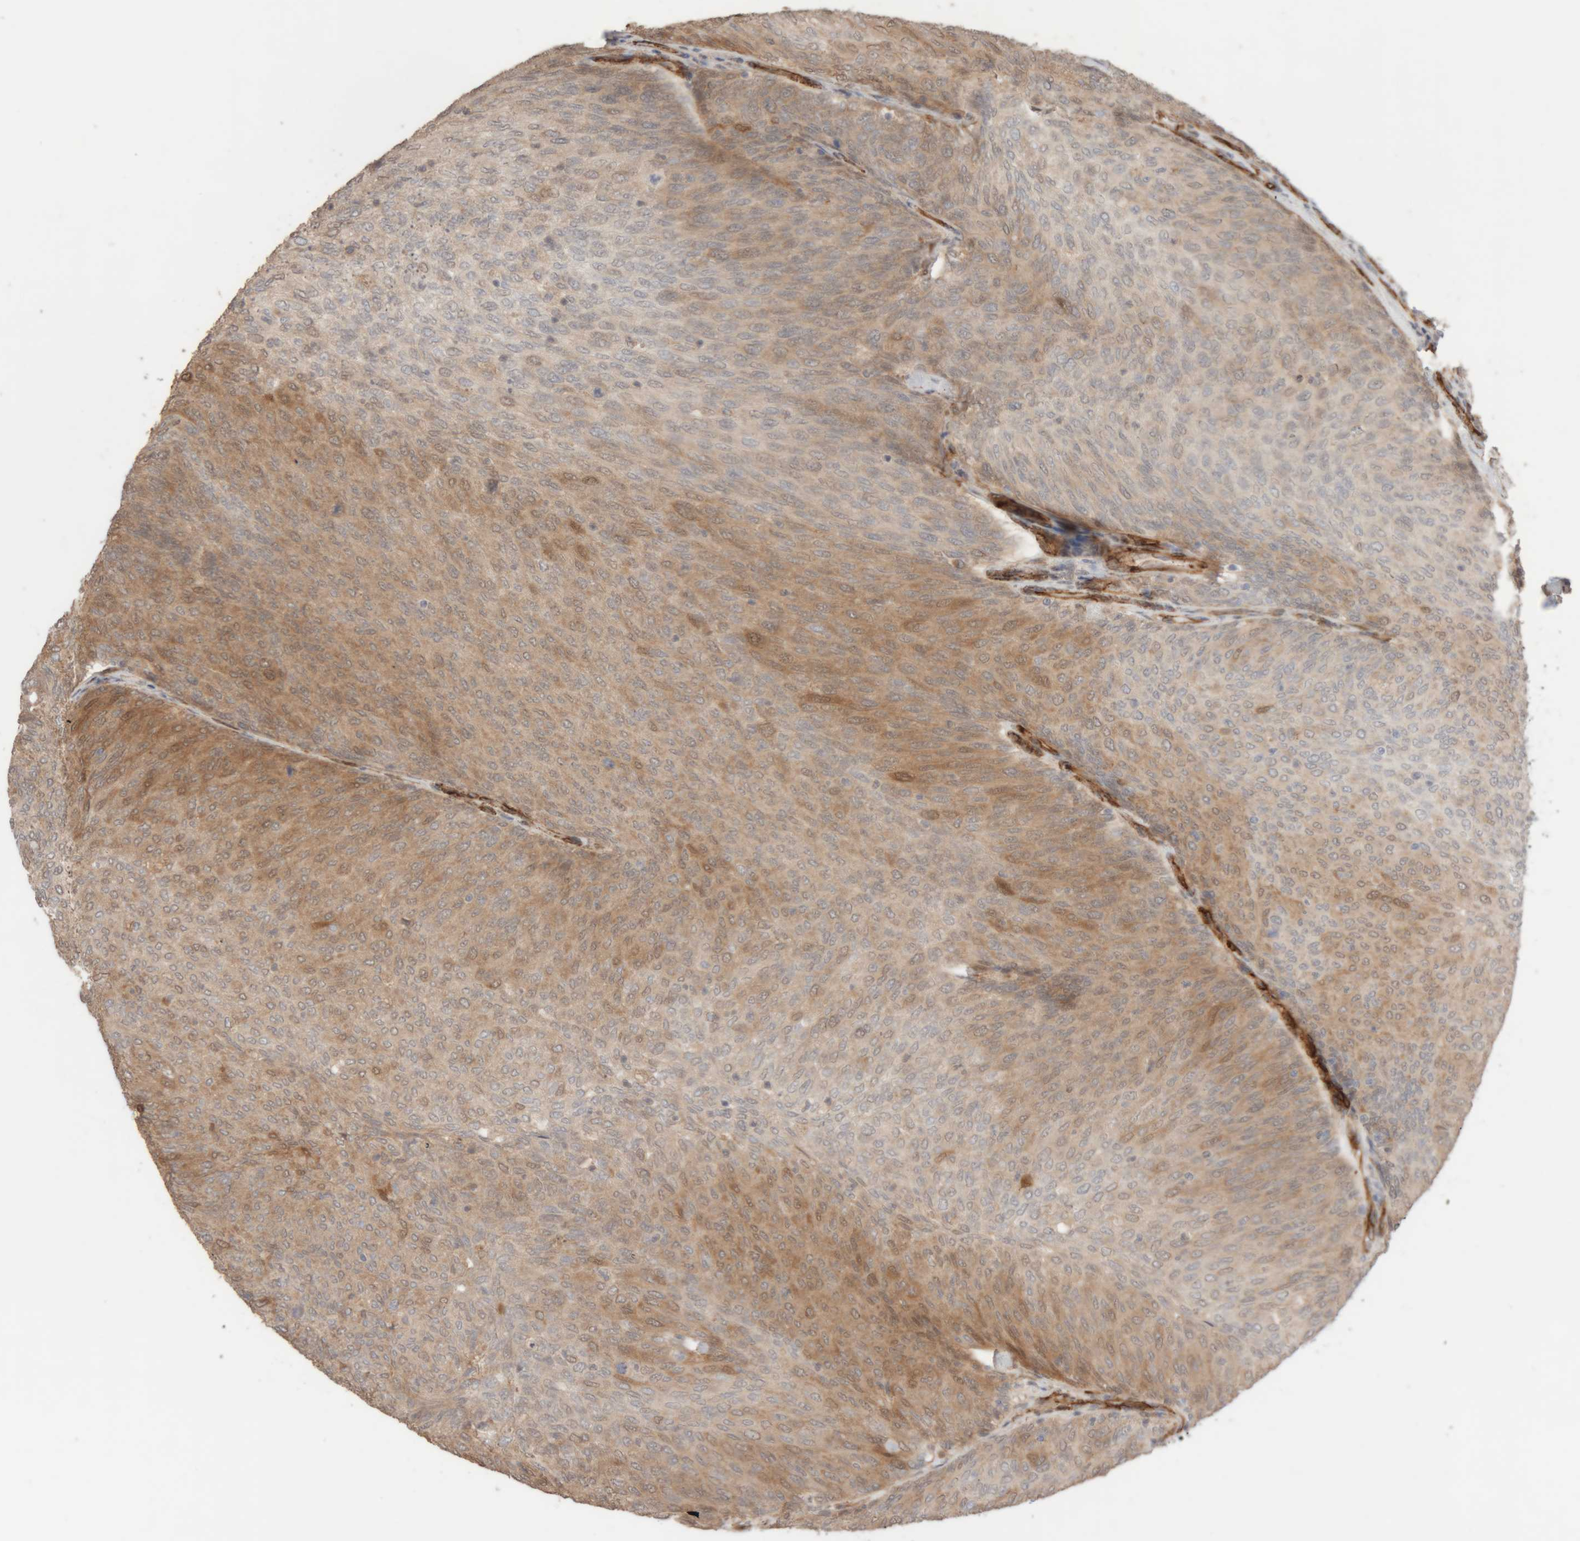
{"staining": {"intensity": "moderate", "quantity": "25%-75%", "location": "cytoplasmic/membranous,nuclear"}, "tissue": "urothelial cancer", "cell_type": "Tumor cells", "image_type": "cancer", "snomed": [{"axis": "morphology", "description": "Urothelial carcinoma, Low grade"}, {"axis": "topography", "description": "Urinary bladder"}], "caption": "A high-resolution micrograph shows immunohistochemistry (IHC) staining of urothelial cancer, which reveals moderate cytoplasmic/membranous and nuclear expression in about 25%-75% of tumor cells.", "gene": "RAB32", "patient": {"sex": "female", "age": 79}}